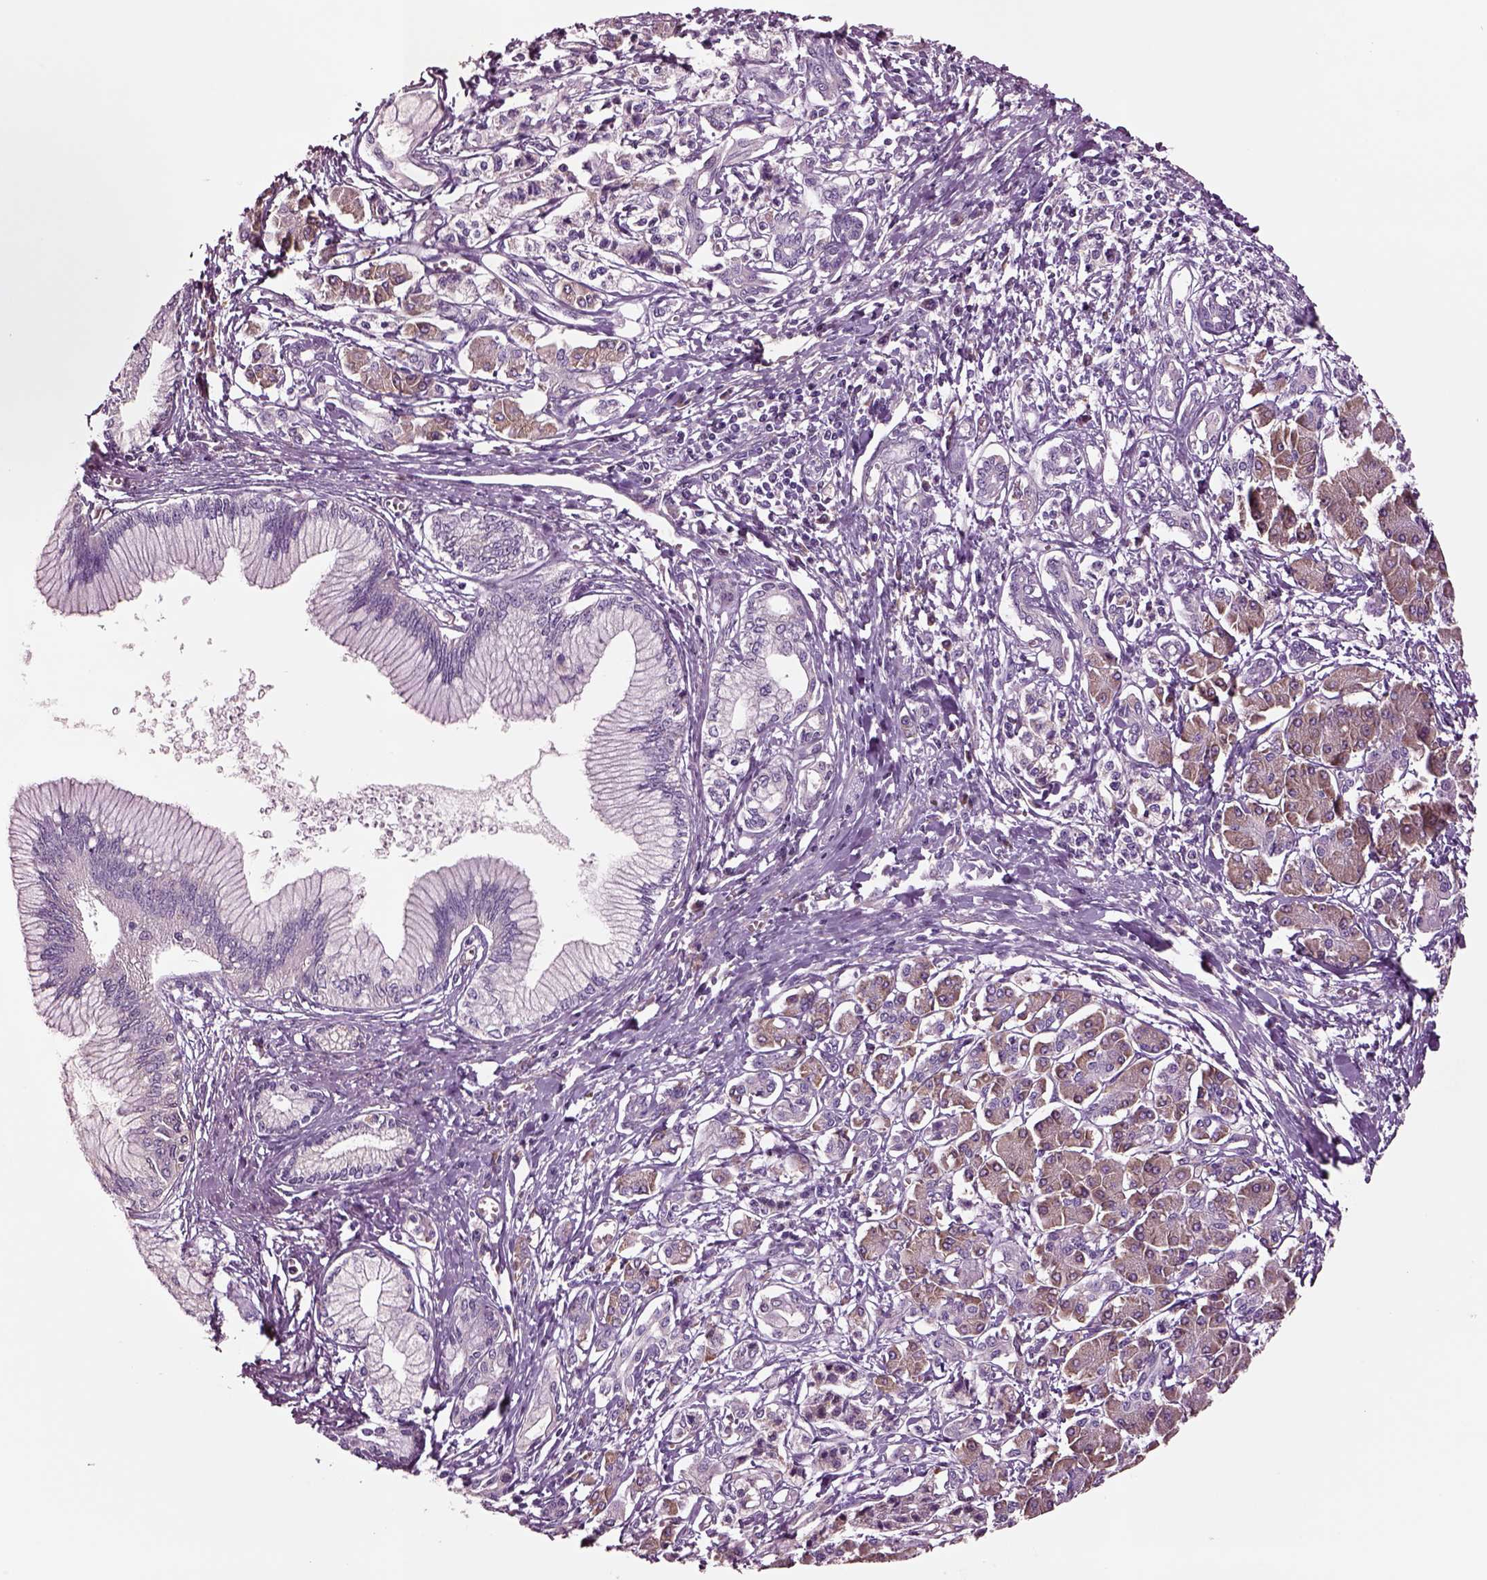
{"staining": {"intensity": "negative", "quantity": "none", "location": "none"}, "tissue": "pancreatic cancer", "cell_type": "Tumor cells", "image_type": "cancer", "snomed": [{"axis": "morphology", "description": "Adenocarcinoma, NOS"}, {"axis": "topography", "description": "Pancreas"}], "caption": "Human adenocarcinoma (pancreatic) stained for a protein using IHC reveals no expression in tumor cells.", "gene": "HTR1B", "patient": {"sex": "female", "age": 68}}